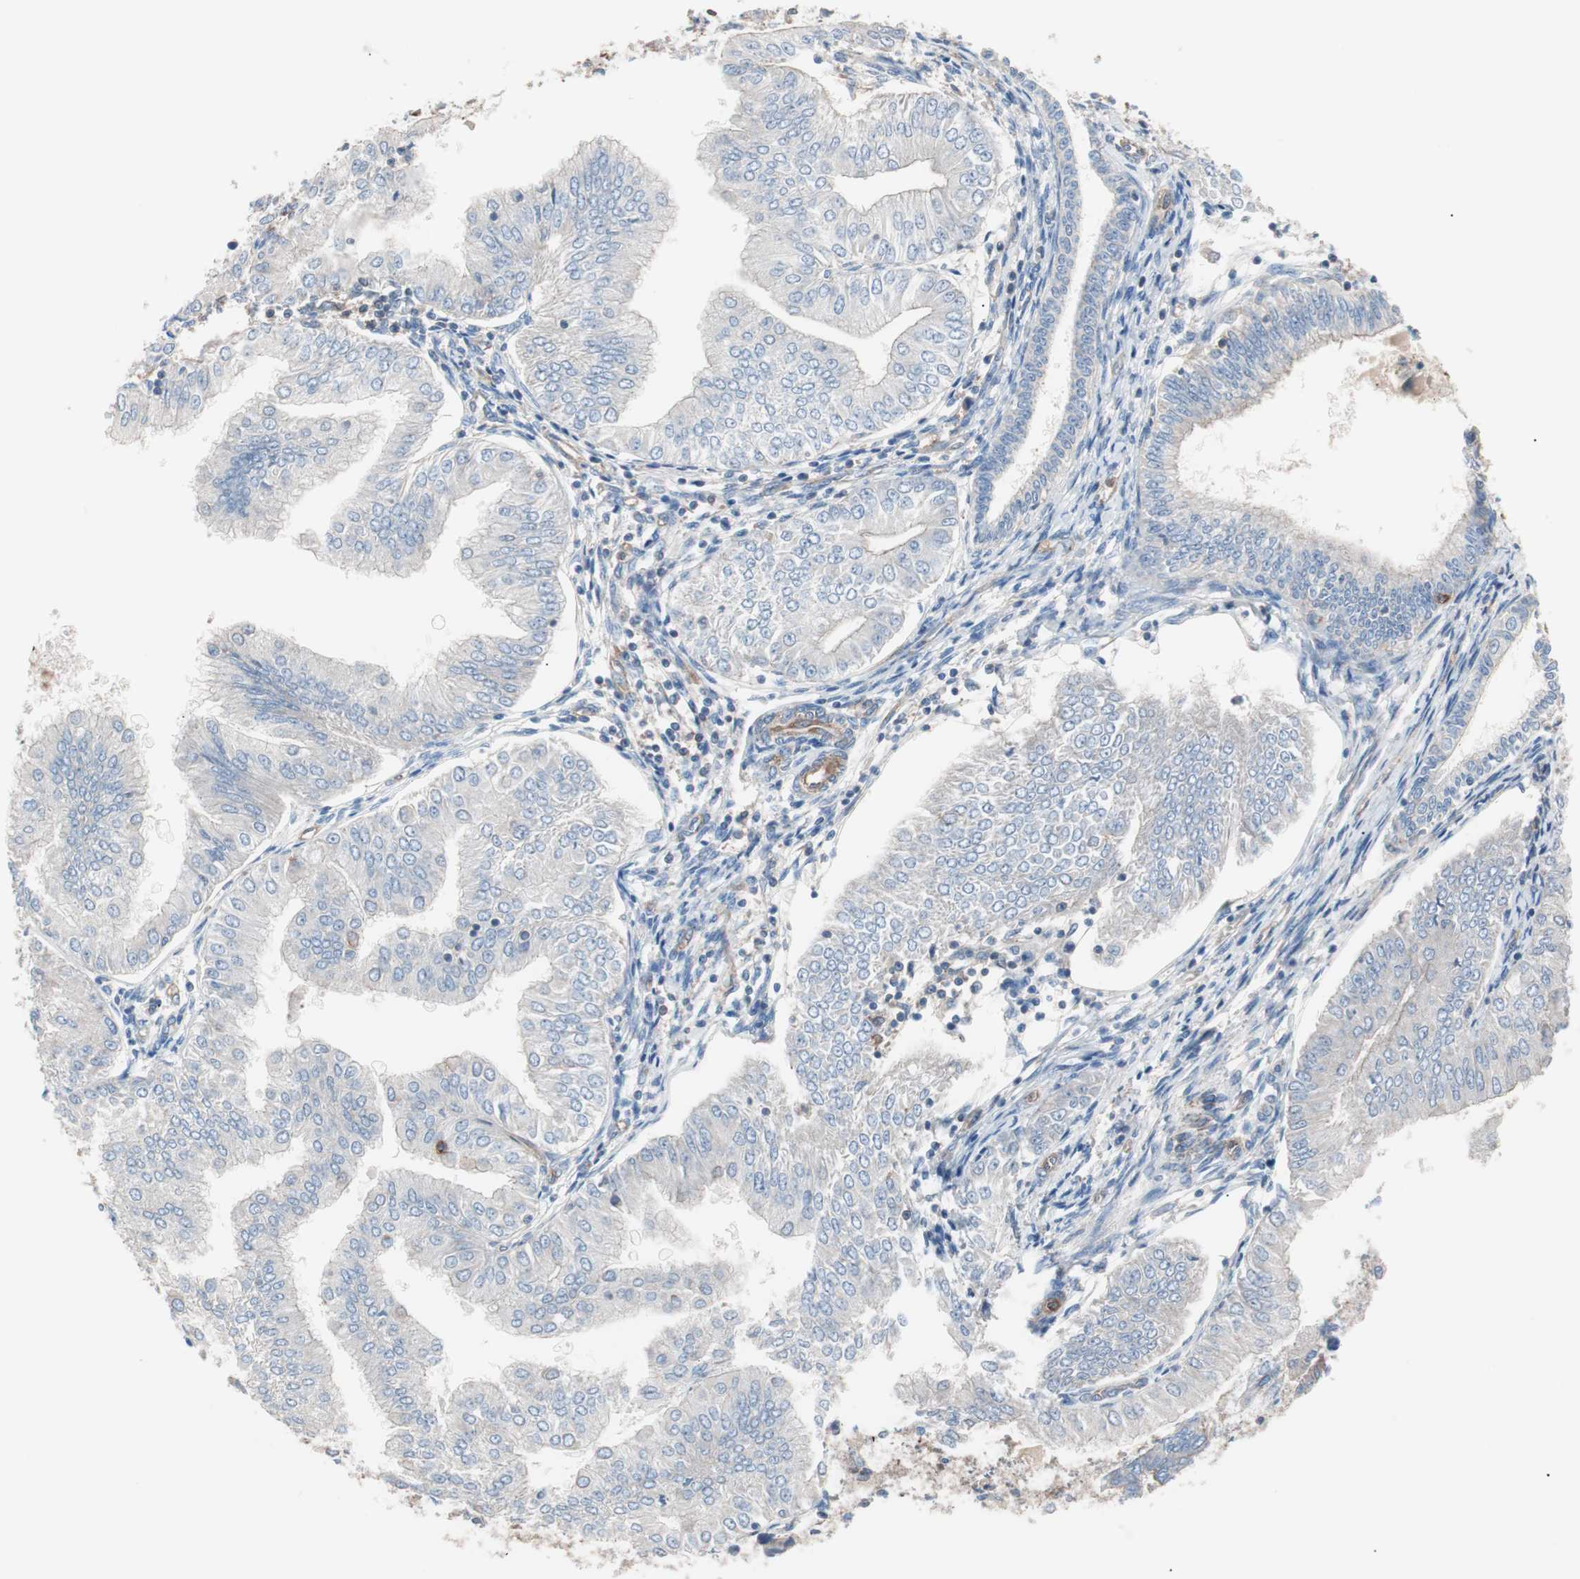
{"staining": {"intensity": "negative", "quantity": "none", "location": "none"}, "tissue": "endometrial cancer", "cell_type": "Tumor cells", "image_type": "cancer", "snomed": [{"axis": "morphology", "description": "Adenocarcinoma, NOS"}, {"axis": "topography", "description": "Endometrium"}], "caption": "A high-resolution photomicrograph shows IHC staining of adenocarcinoma (endometrial), which shows no significant expression in tumor cells.", "gene": "GPR160", "patient": {"sex": "female", "age": 53}}